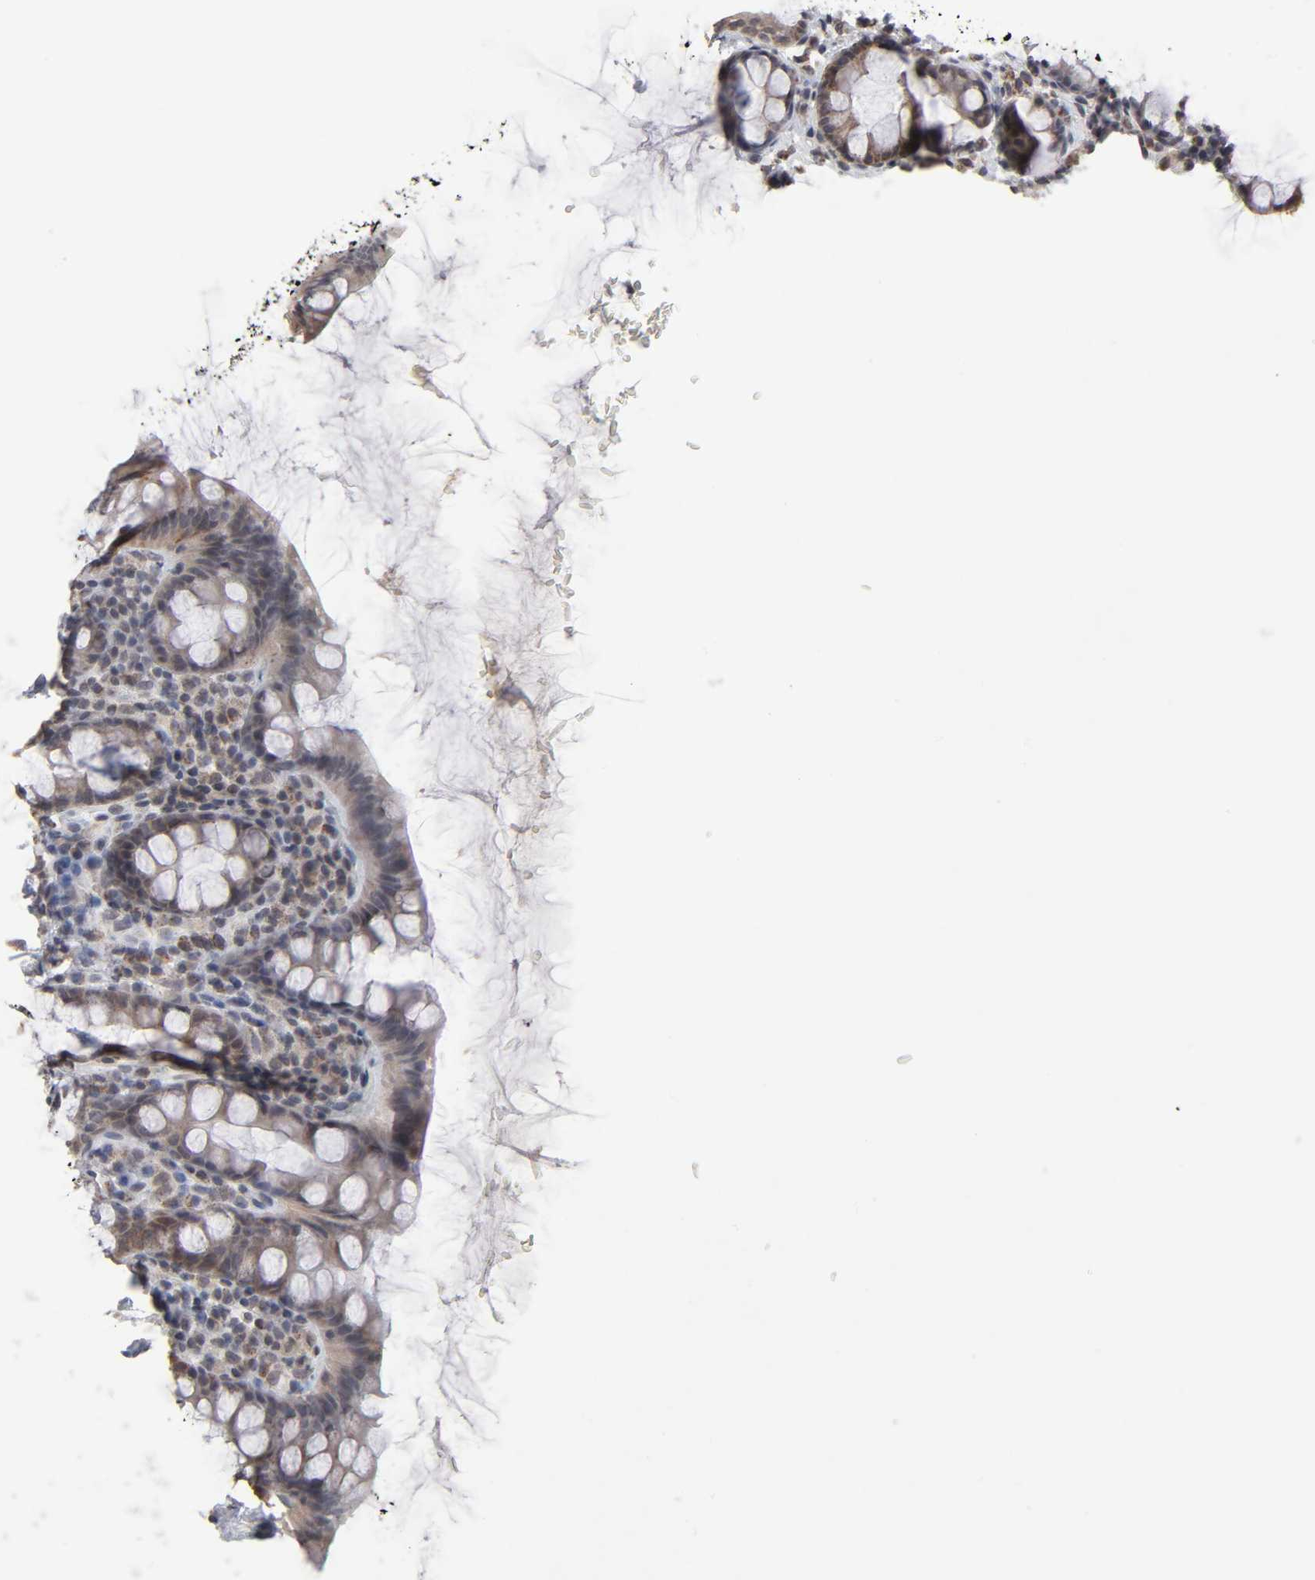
{"staining": {"intensity": "moderate", "quantity": ">75%", "location": "cytoplasmic/membranous"}, "tissue": "rectum", "cell_type": "Glandular cells", "image_type": "normal", "snomed": [{"axis": "morphology", "description": "Normal tissue, NOS"}, {"axis": "topography", "description": "Rectum"}], "caption": "Immunohistochemistry (IHC) (DAB (3,3'-diaminobenzidine)) staining of benign human rectum reveals moderate cytoplasmic/membranous protein expression in approximately >75% of glandular cells.", "gene": "AUH", "patient": {"sex": "male", "age": 92}}